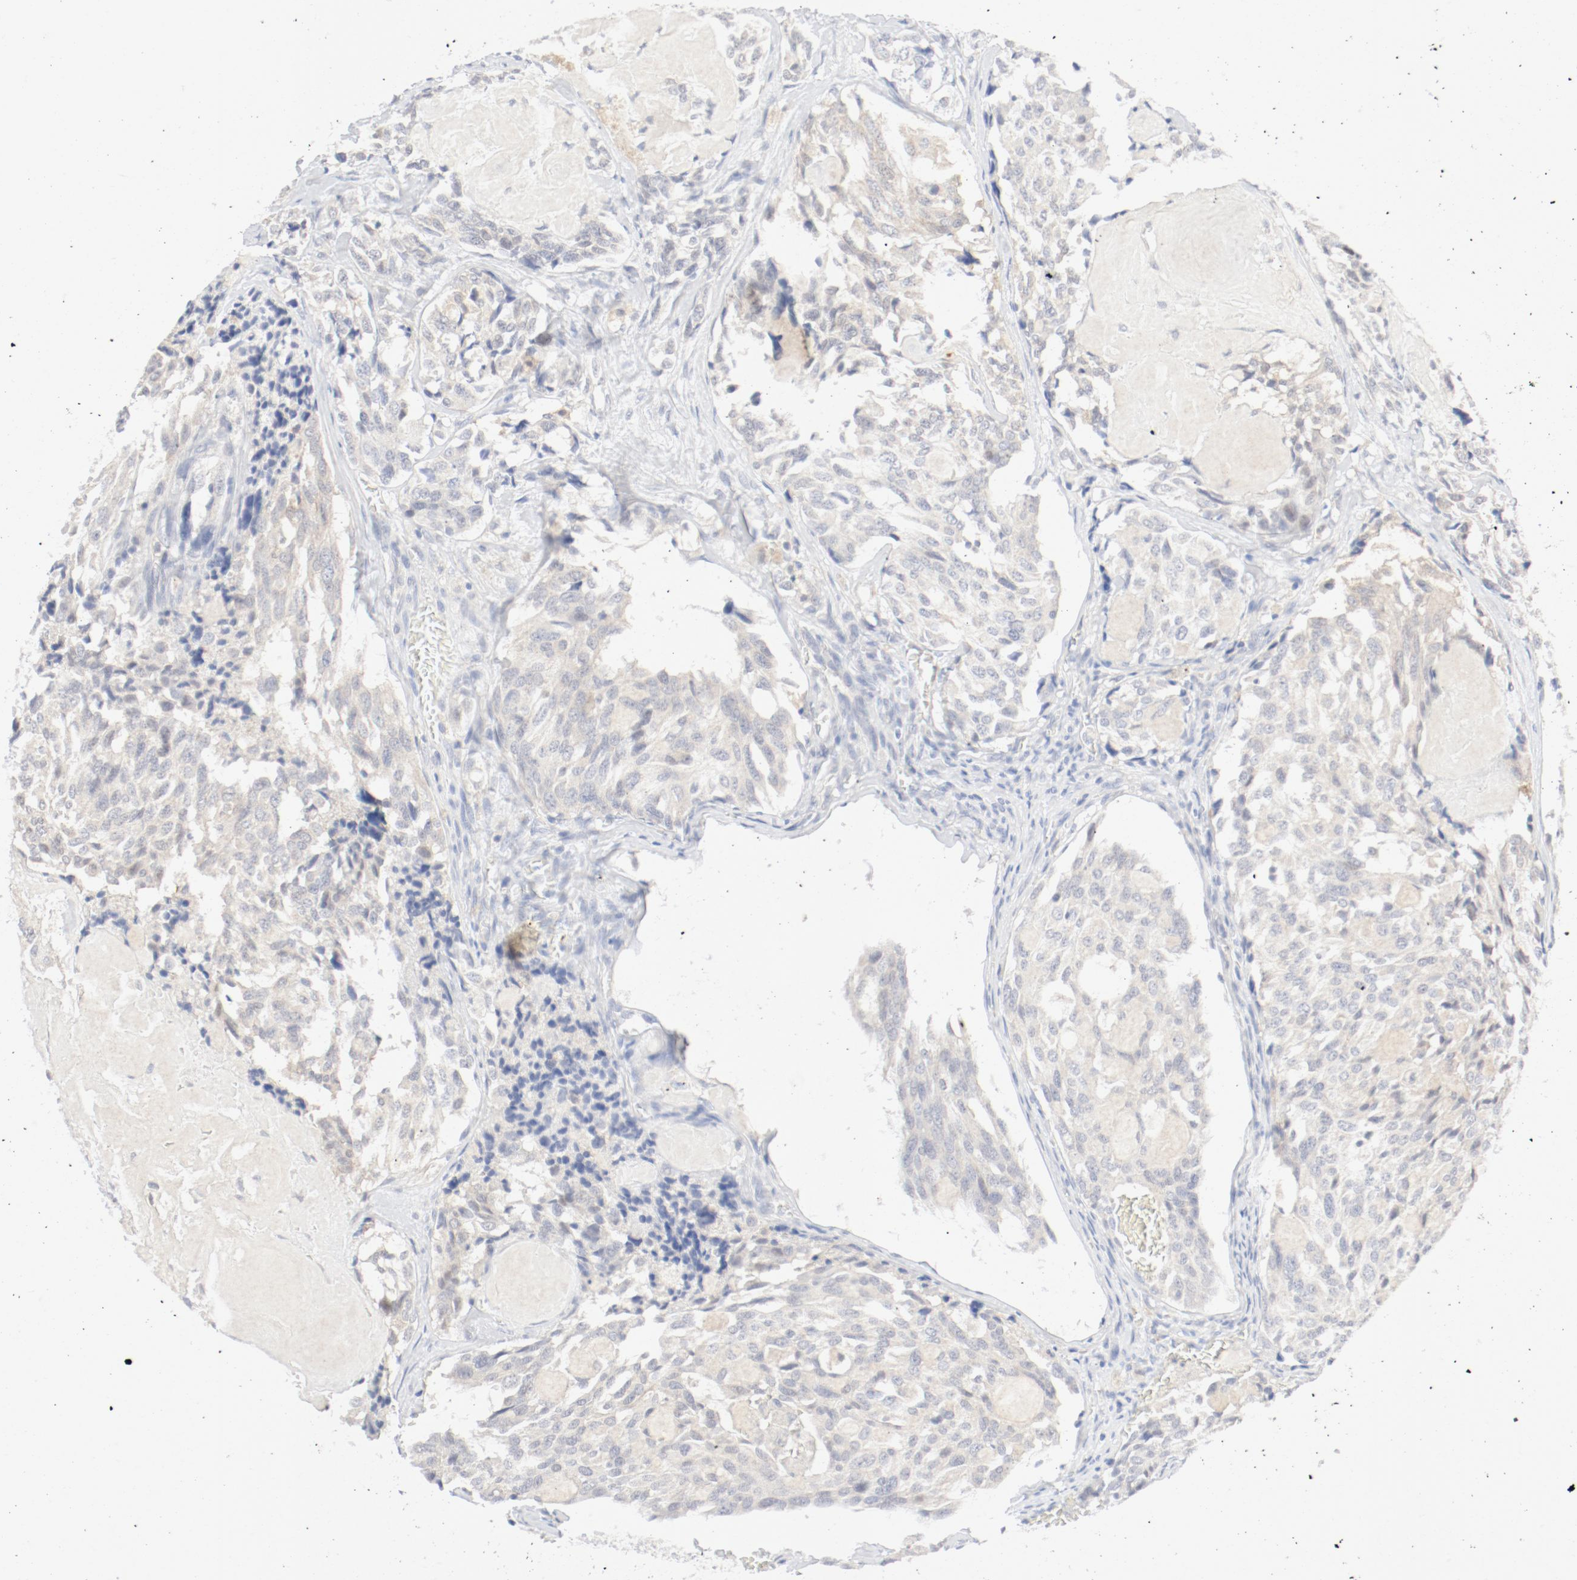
{"staining": {"intensity": "weak", "quantity": "<25%", "location": "cytoplasmic/membranous"}, "tissue": "thyroid cancer", "cell_type": "Tumor cells", "image_type": "cancer", "snomed": [{"axis": "morphology", "description": "Carcinoma, NOS"}, {"axis": "morphology", "description": "Carcinoid, malignant, NOS"}, {"axis": "topography", "description": "Thyroid gland"}], "caption": "DAB immunohistochemical staining of human thyroid cancer displays no significant expression in tumor cells.", "gene": "PGM1", "patient": {"sex": "male", "age": 33}}